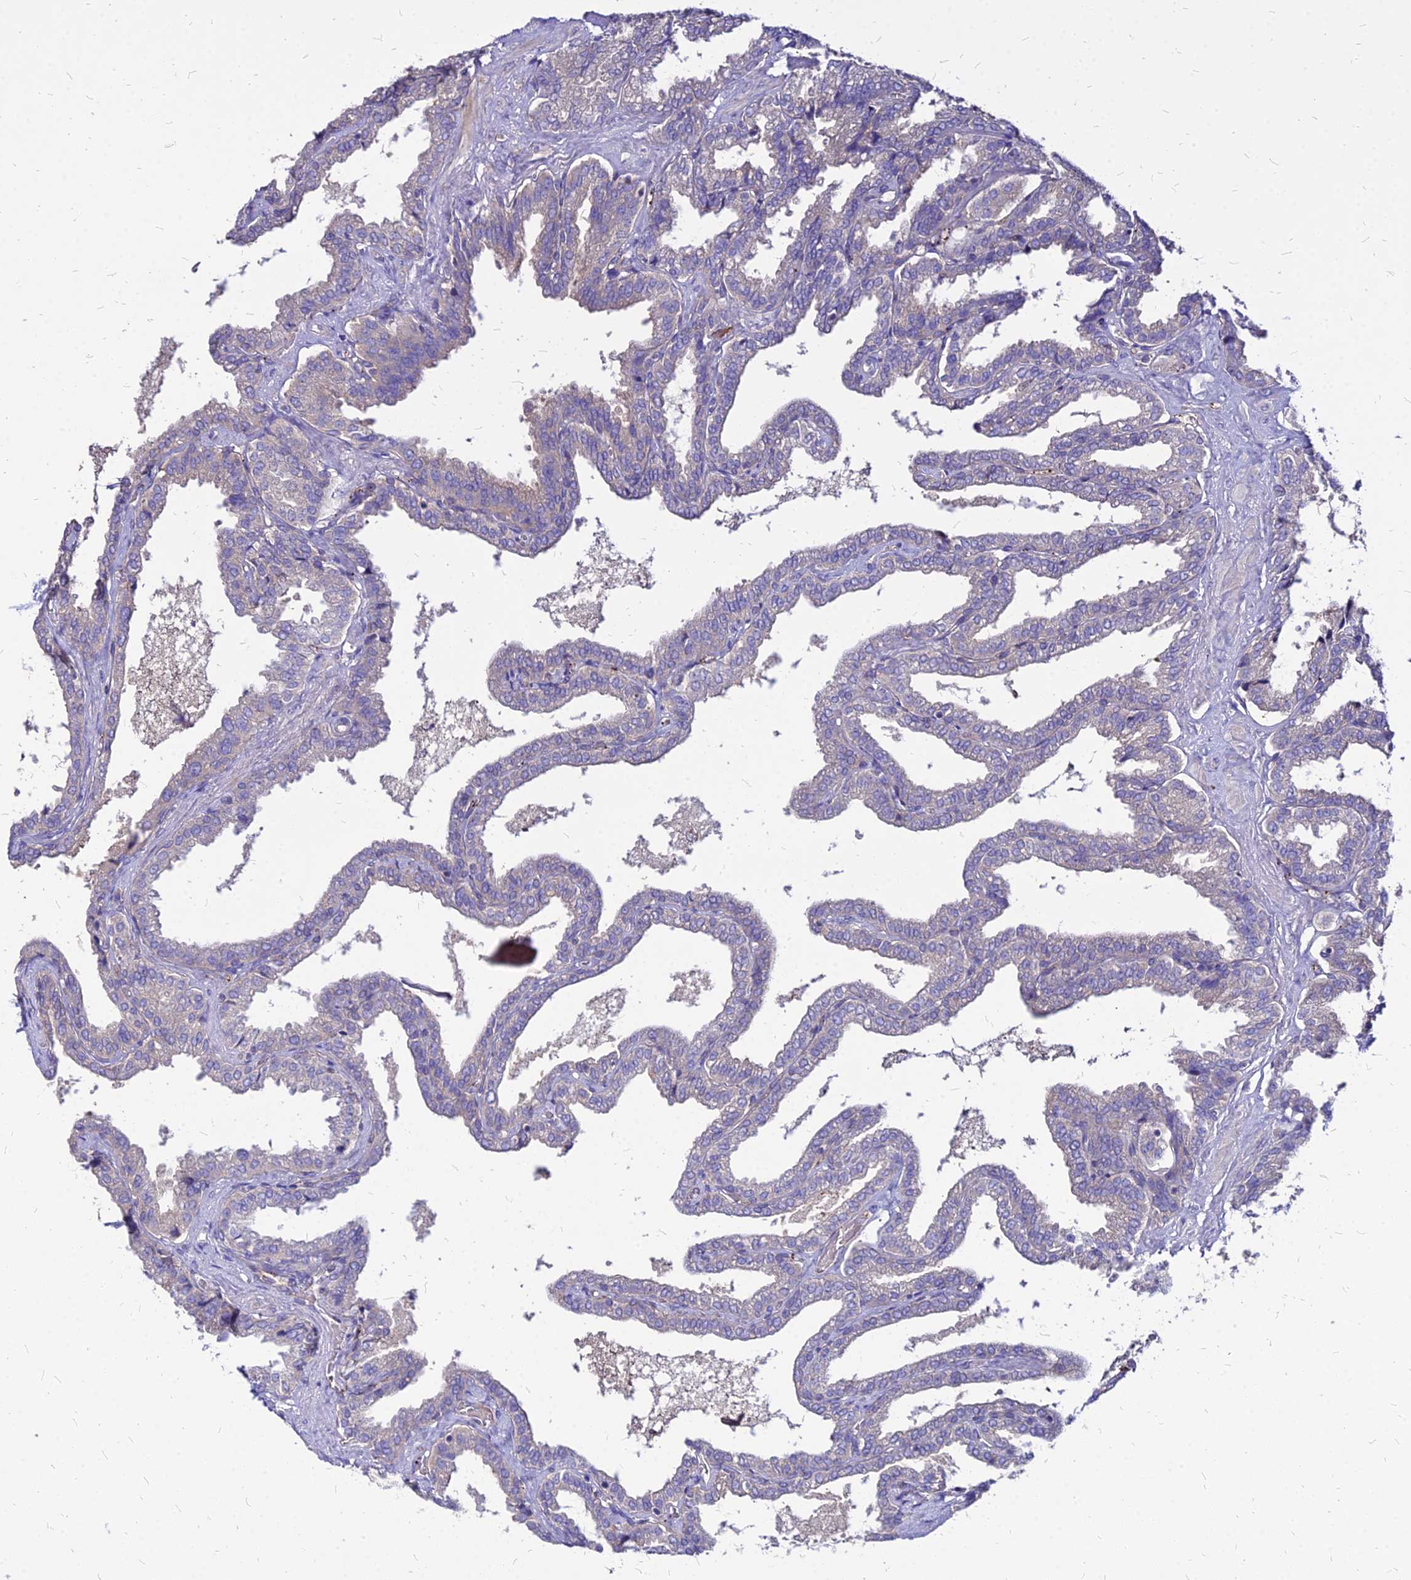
{"staining": {"intensity": "weak", "quantity": "<25%", "location": "cytoplasmic/membranous"}, "tissue": "seminal vesicle", "cell_type": "Glandular cells", "image_type": "normal", "snomed": [{"axis": "morphology", "description": "Normal tissue, NOS"}, {"axis": "topography", "description": "Seminal veicle"}], "caption": "DAB (3,3'-diaminobenzidine) immunohistochemical staining of benign seminal vesicle displays no significant expression in glandular cells.", "gene": "COMMD10", "patient": {"sex": "male", "age": 46}}